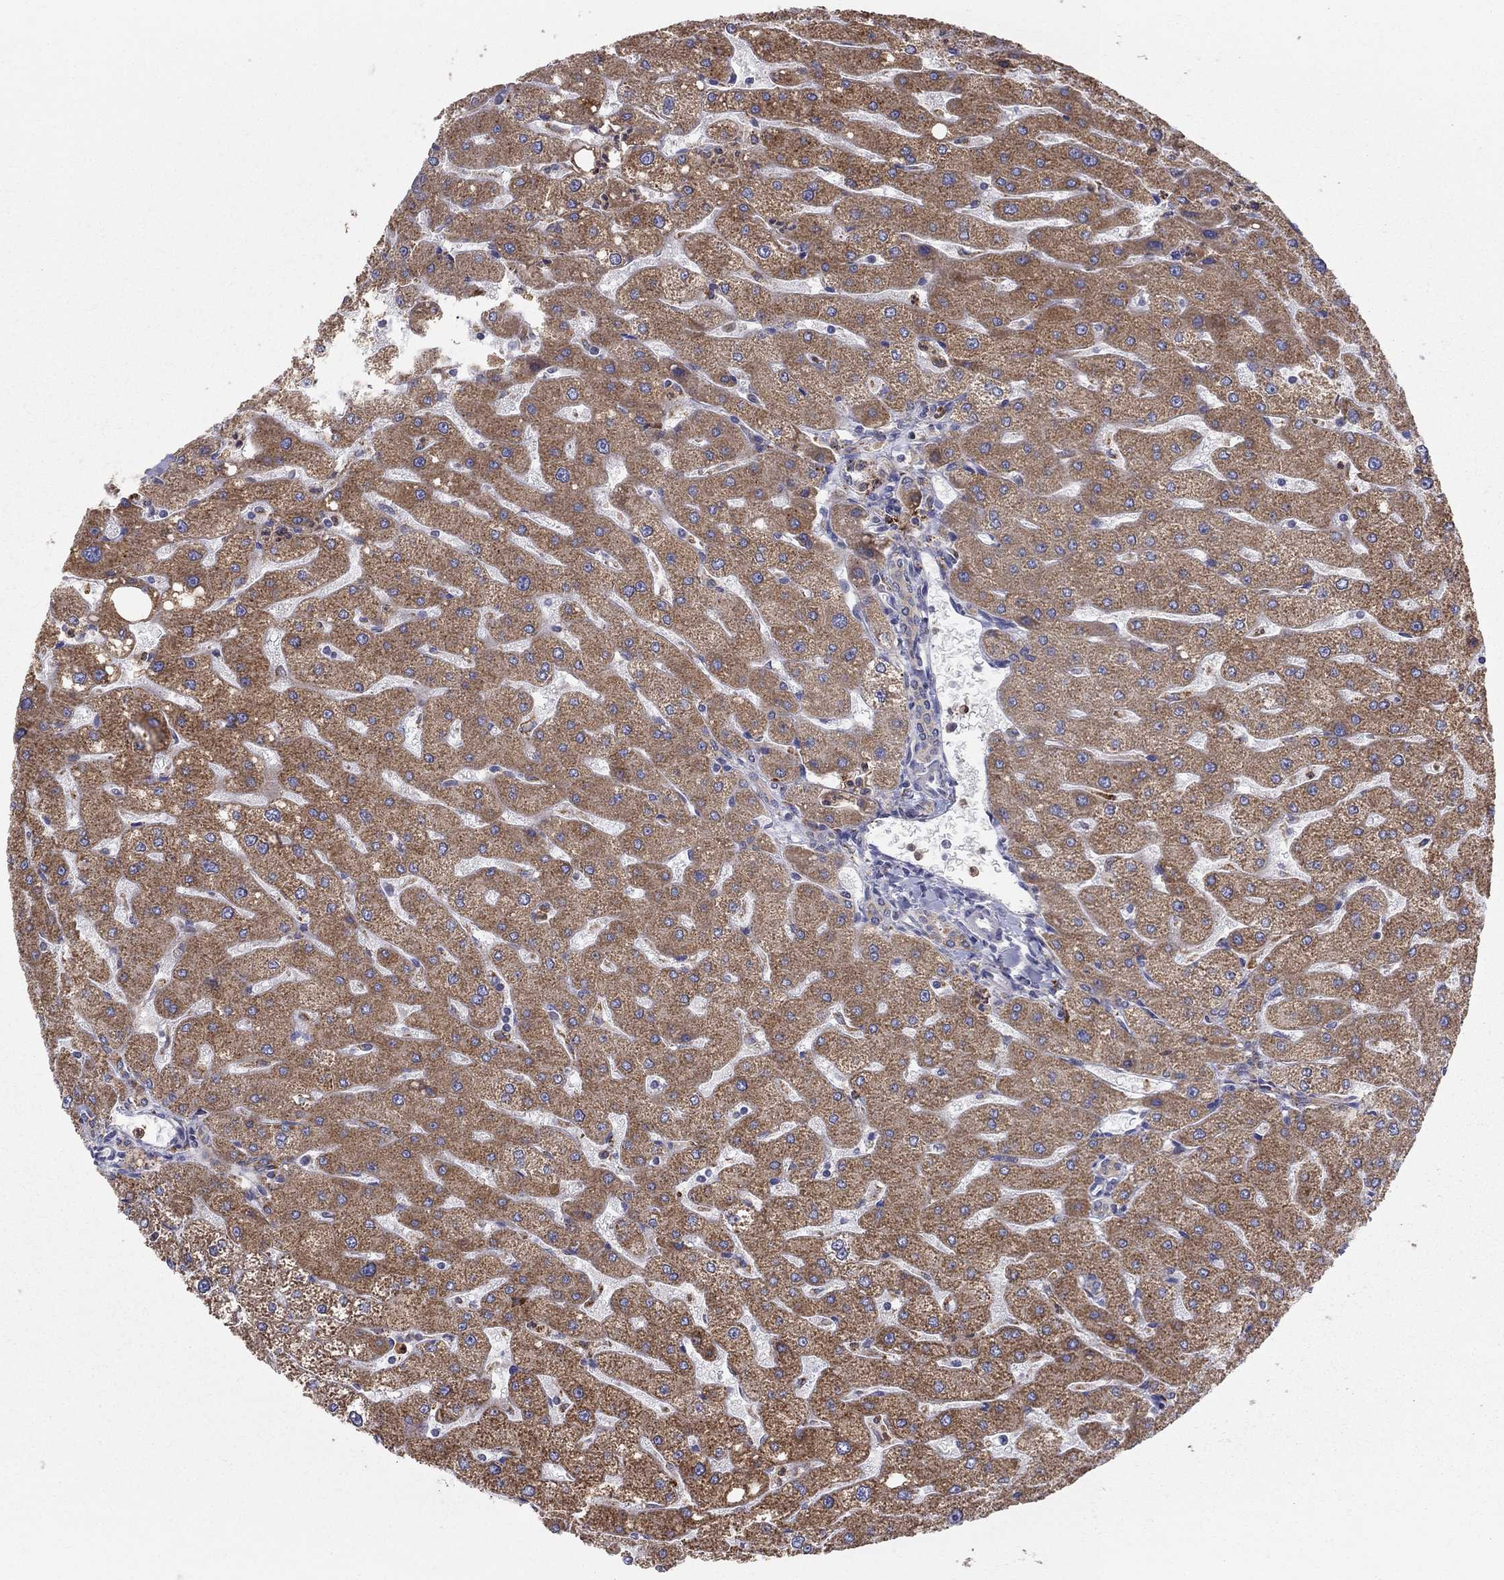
{"staining": {"intensity": "strong", "quantity": "<25%", "location": "cytoplasmic/membranous"}, "tissue": "liver", "cell_type": "Cholangiocytes", "image_type": "normal", "snomed": [{"axis": "morphology", "description": "Normal tissue, NOS"}, {"axis": "topography", "description": "Liver"}], "caption": "IHC (DAB (3,3'-diaminobenzidine)) staining of unremarkable liver shows strong cytoplasmic/membranous protein staining in about <25% of cholangiocytes. The staining is performed using DAB (3,3'-diaminobenzidine) brown chromogen to label protein expression. The nuclei are counter-stained blue using hematoxylin.", "gene": "PRDX4", "patient": {"sex": "male", "age": 67}}